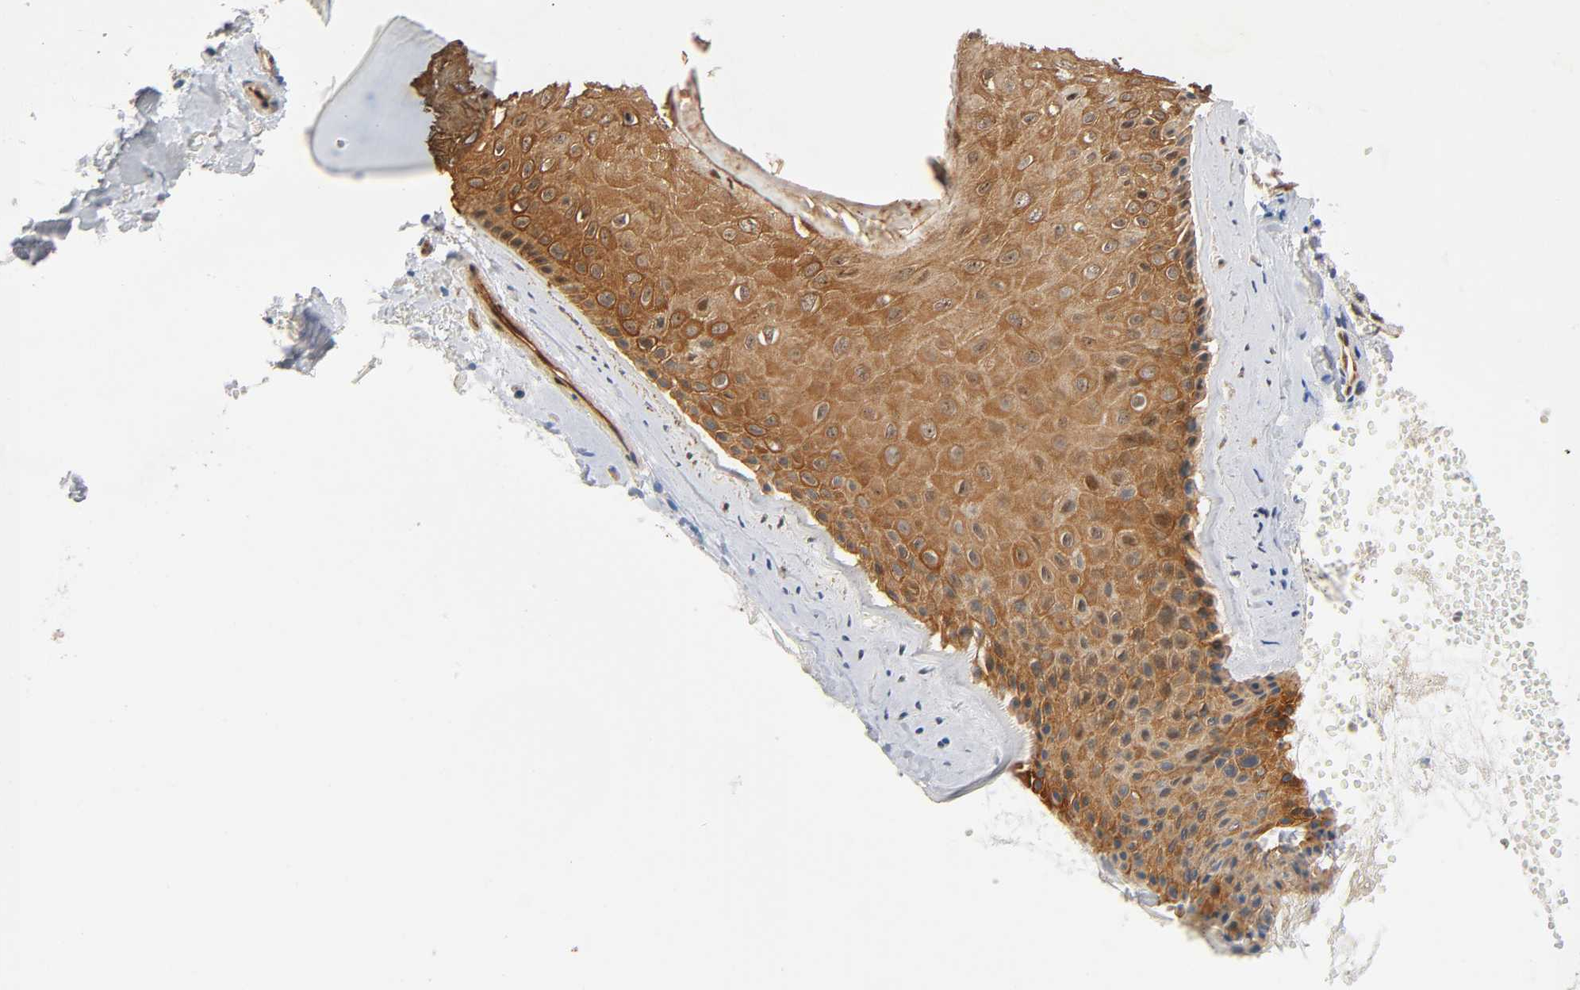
{"staining": {"intensity": "moderate", "quantity": ">75%", "location": "cytoplasmic/membranous"}, "tissue": "skin cancer", "cell_type": "Tumor cells", "image_type": "cancer", "snomed": [{"axis": "morphology", "description": "Basal cell carcinoma"}, {"axis": "topography", "description": "Skin"}], "caption": "IHC of human skin cancer (basal cell carcinoma) displays medium levels of moderate cytoplasmic/membranous positivity in about >75% of tumor cells.", "gene": "IQCJ-SCHIP1", "patient": {"sex": "male", "age": 84}}